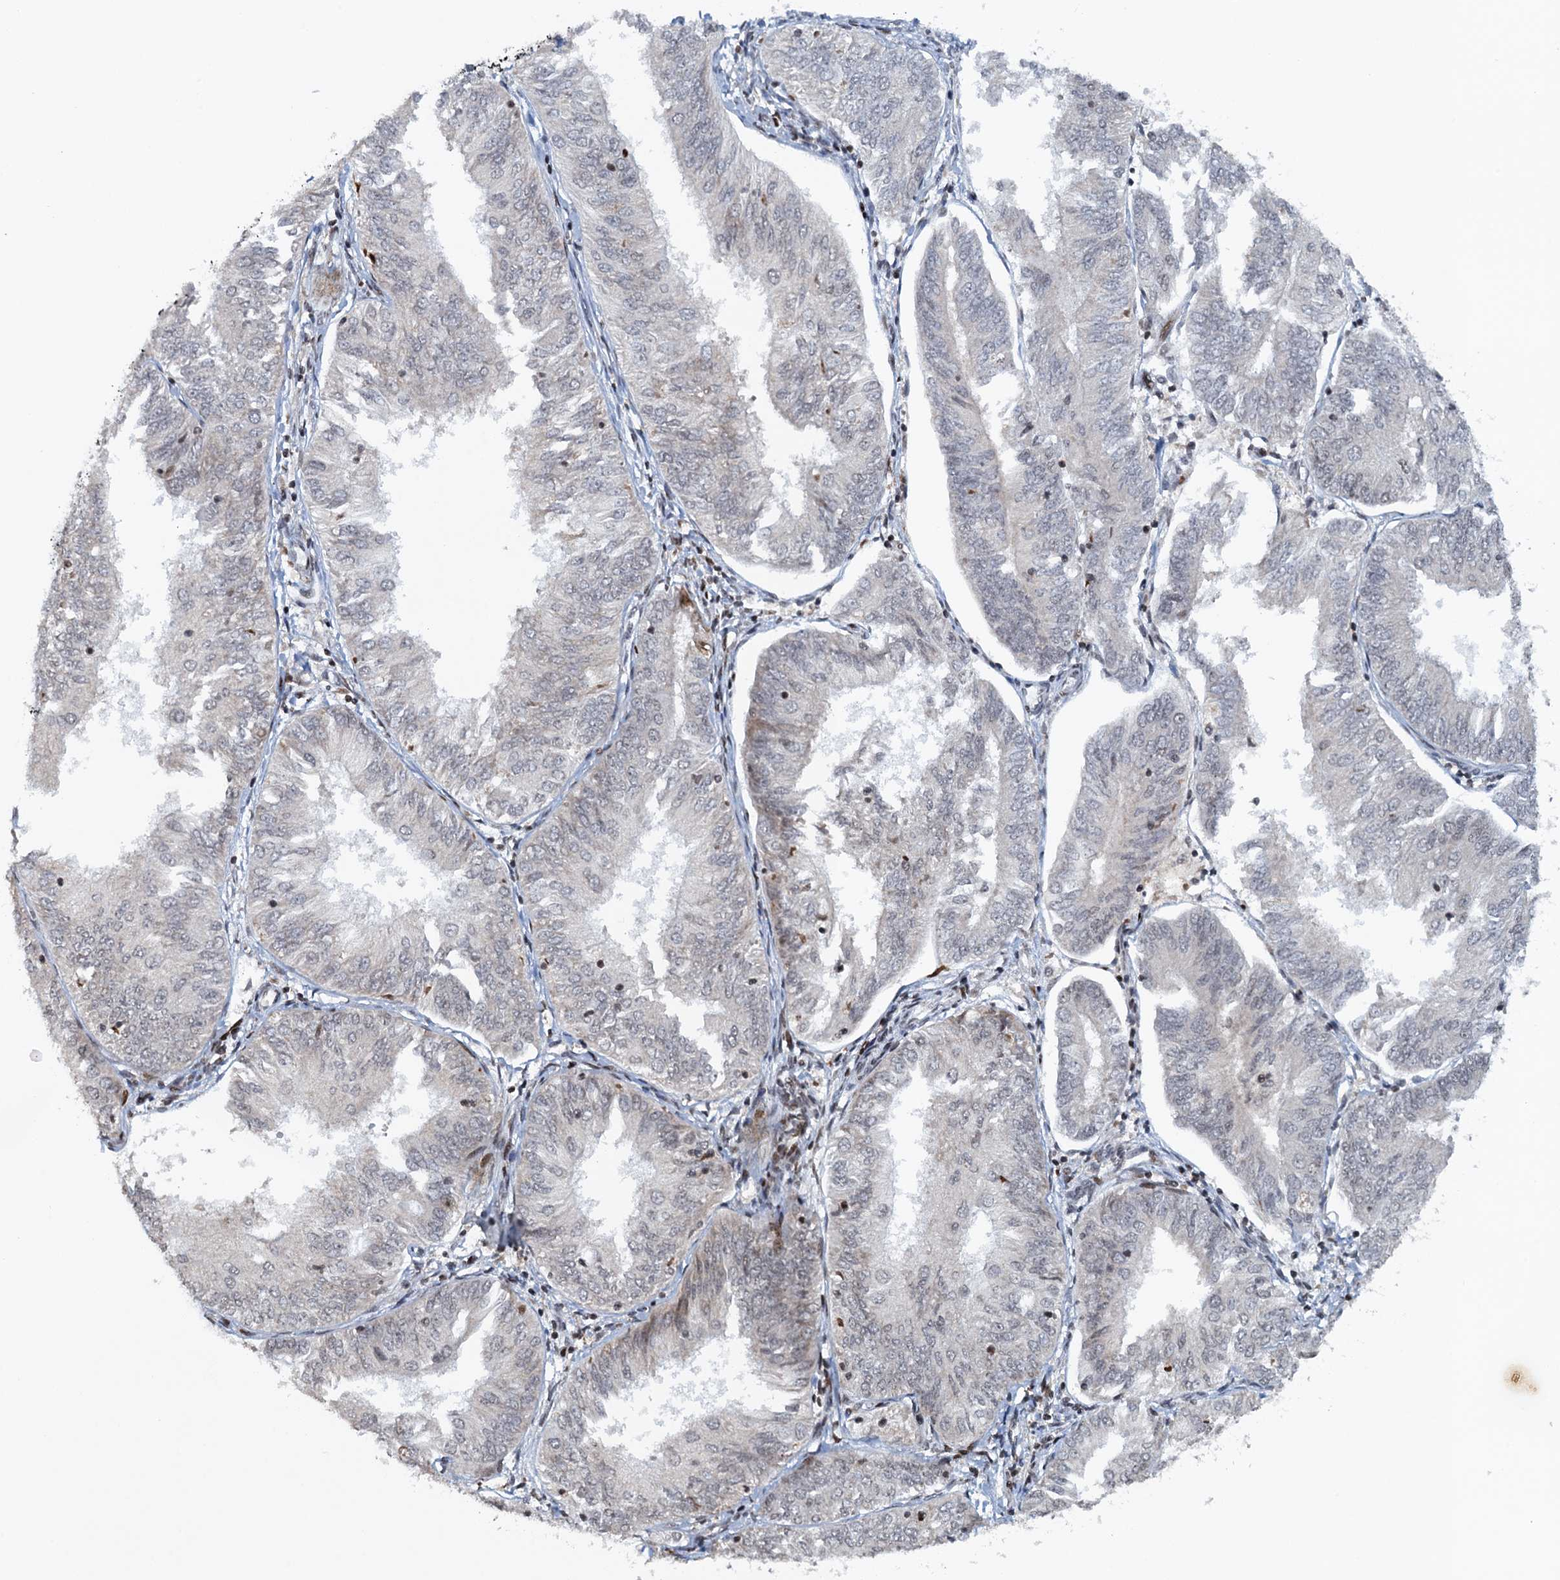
{"staining": {"intensity": "negative", "quantity": "none", "location": "none"}, "tissue": "endometrial cancer", "cell_type": "Tumor cells", "image_type": "cancer", "snomed": [{"axis": "morphology", "description": "Adenocarcinoma, NOS"}, {"axis": "topography", "description": "Endometrium"}], "caption": "Immunohistochemistry (IHC) of human endometrial cancer shows no positivity in tumor cells.", "gene": "FYB1", "patient": {"sex": "female", "age": 58}}